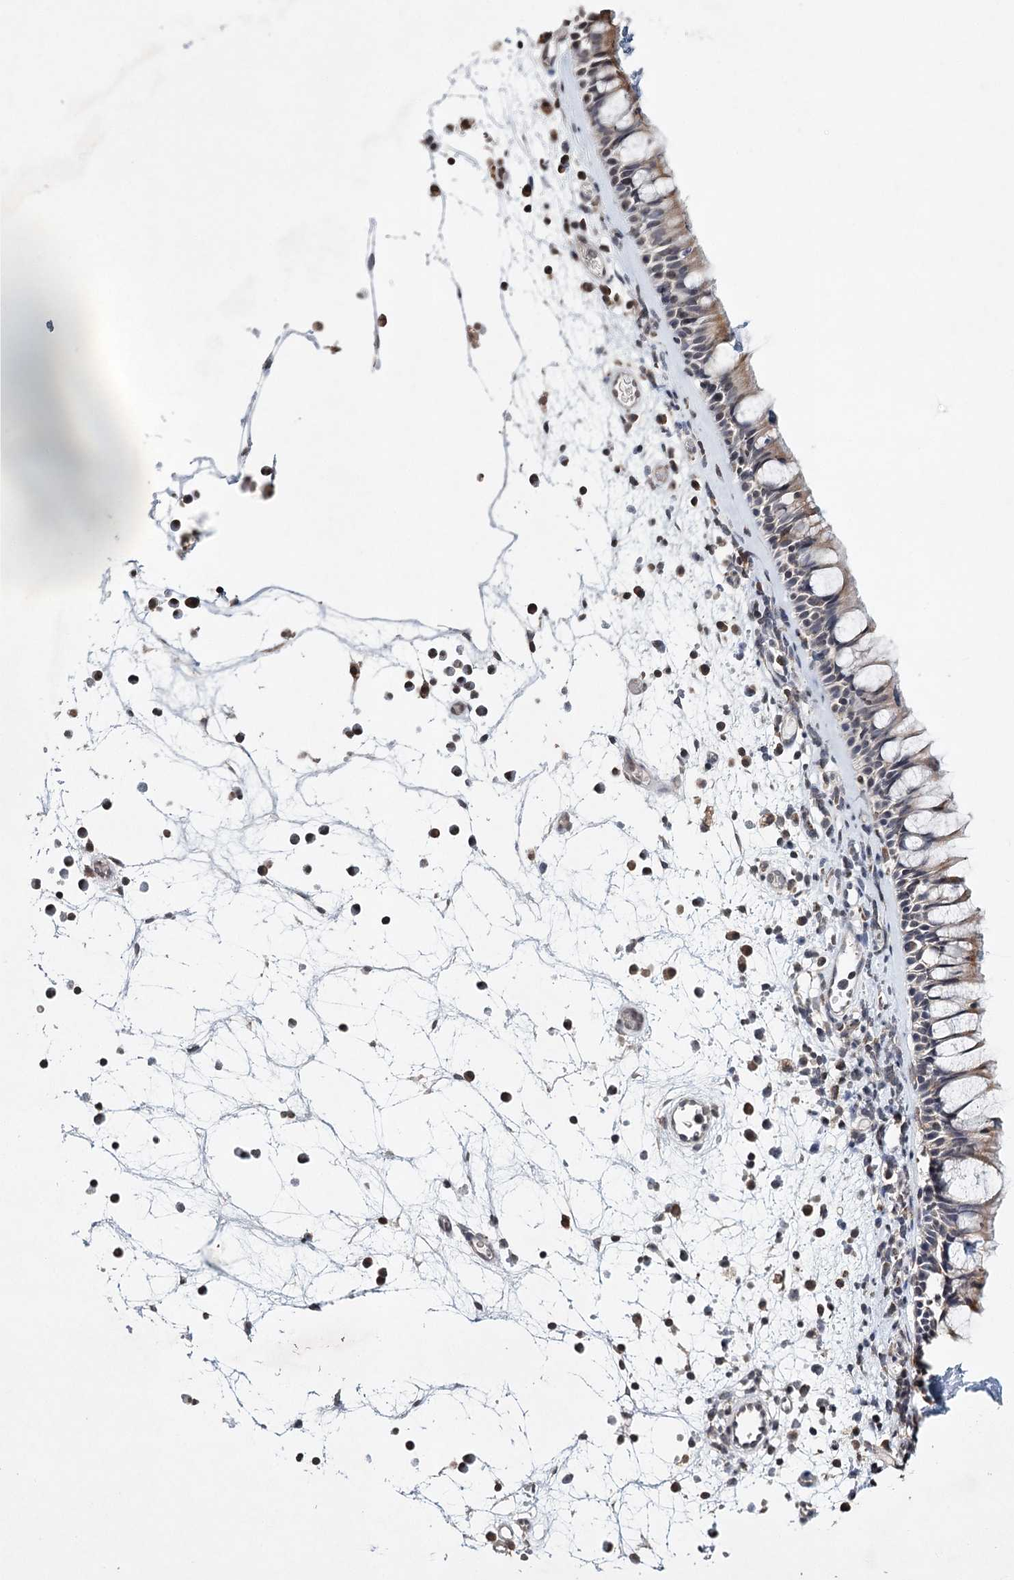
{"staining": {"intensity": "moderate", "quantity": "25%-75%", "location": "cytoplasmic/membranous"}, "tissue": "nasopharynx", "cell_type": "Respiratory epithelial cells", "image_type": "normal", "snomed": [{"axis": "morphology", "description": "Normal tissue, NOS"}, {"axis": "morphology", "description": "Inflammation, NOS"}, {"axis": "morphology", "description": "Malignant melanoma, Metastatic site"}, {"axis": "topography", "description": "Nasopharynx"}], "caption": "Immunohistochemical staining of unremarkable nasopharynx exhibits moderate cytoplasmic/membranous protein positivity in about 25%-75% of respiratory epithelial cells.", "gene": "ICOS", "patient": {"sex": "male", "age": 70}}